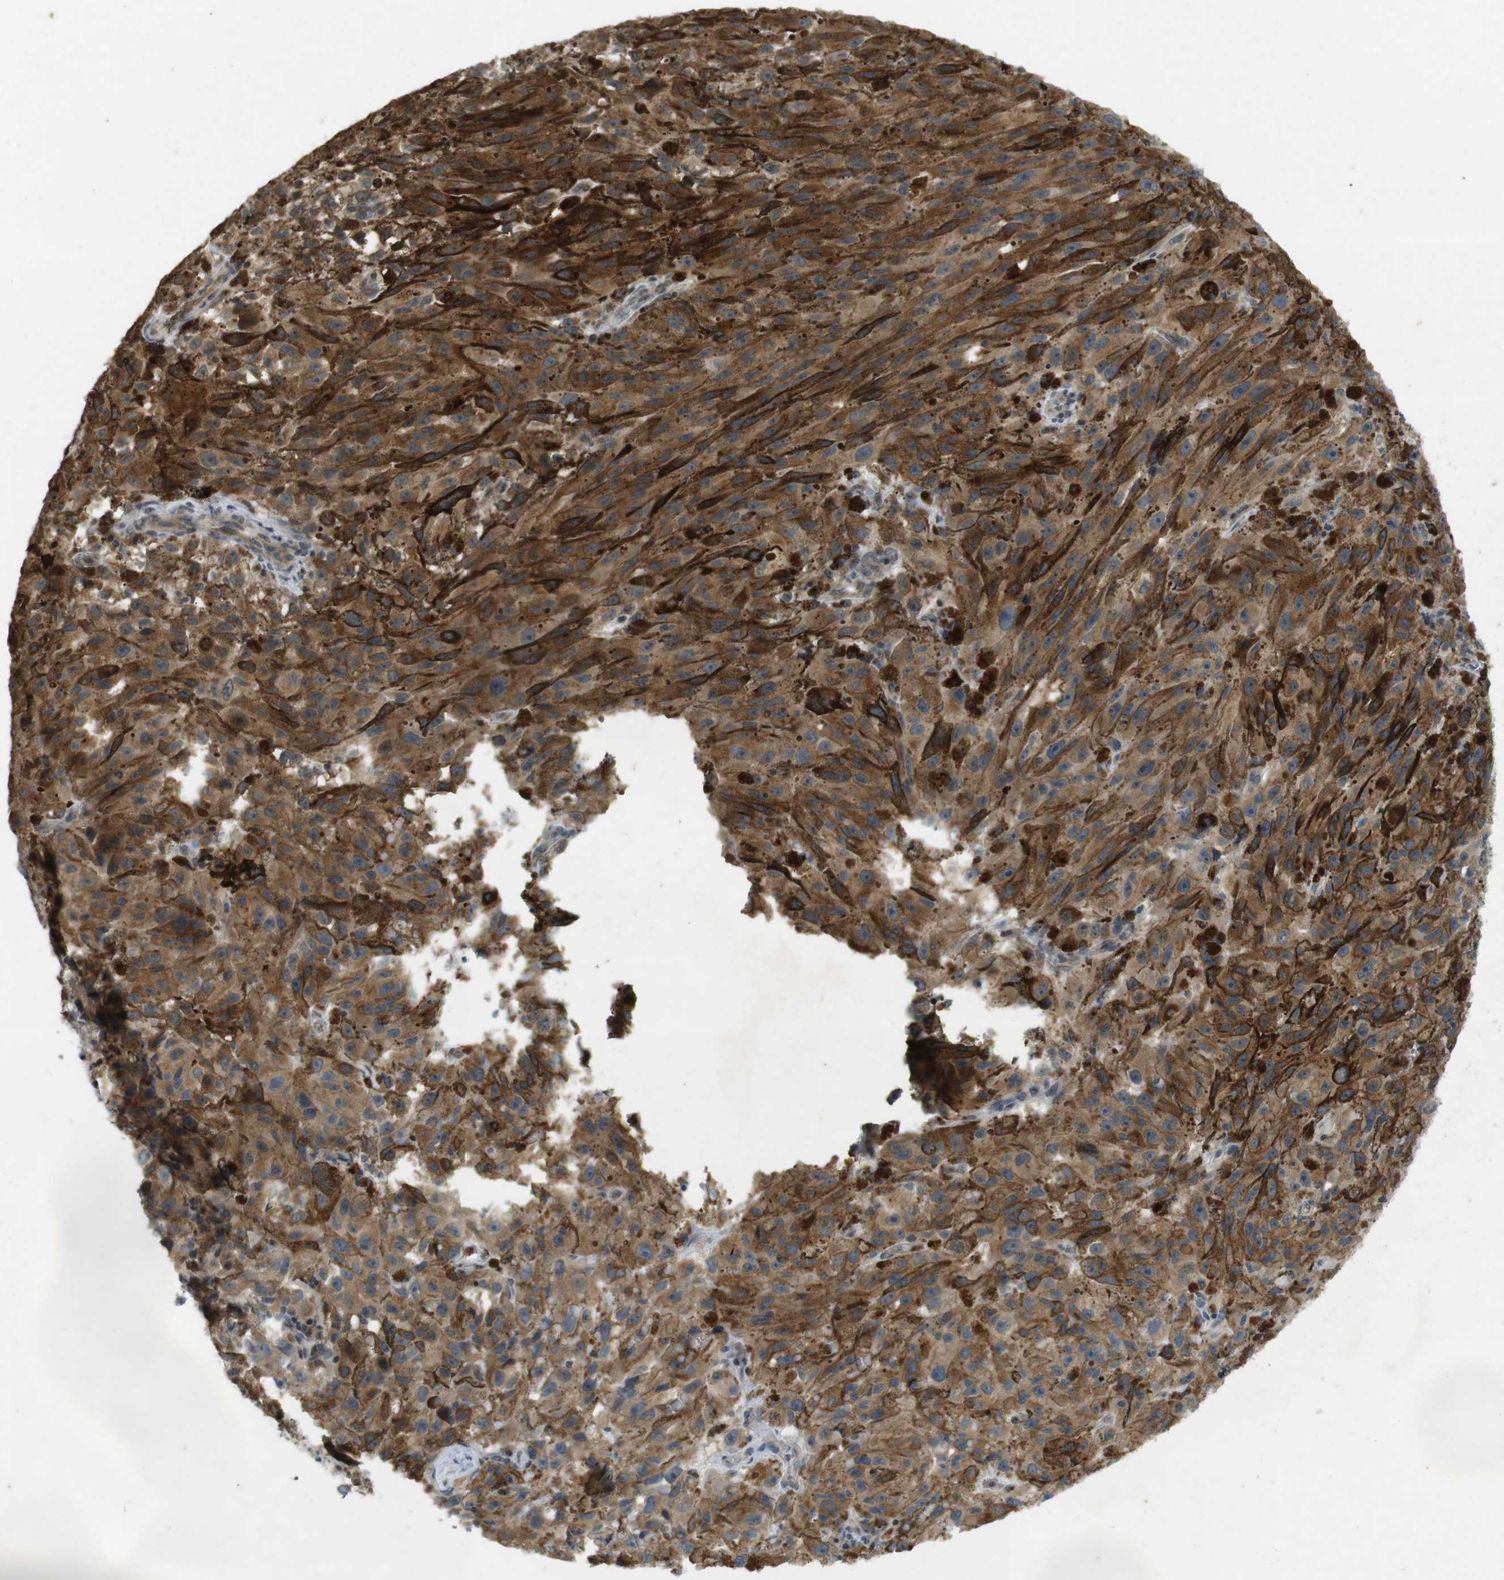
{"staining": {"intensity": "moderate", "quantity": ">75%", "location": "cytoplasmic/membranous"}, "tissue": "melanoma", "cell_type": "Tumor cells", "image_type": "cancer", "snomed": [{"axis": "morphology", "description": "Malignant melanoma, NOS"}, {"axis": "topography", "description": "Skin"}], "caption": "Tumor cells show medium levels of moderate cytoplasmic/membranous expression in about >75% of cells in human melanoma.", "gene": "CLTC", "patient": {"sex": "female", "age": 104}}